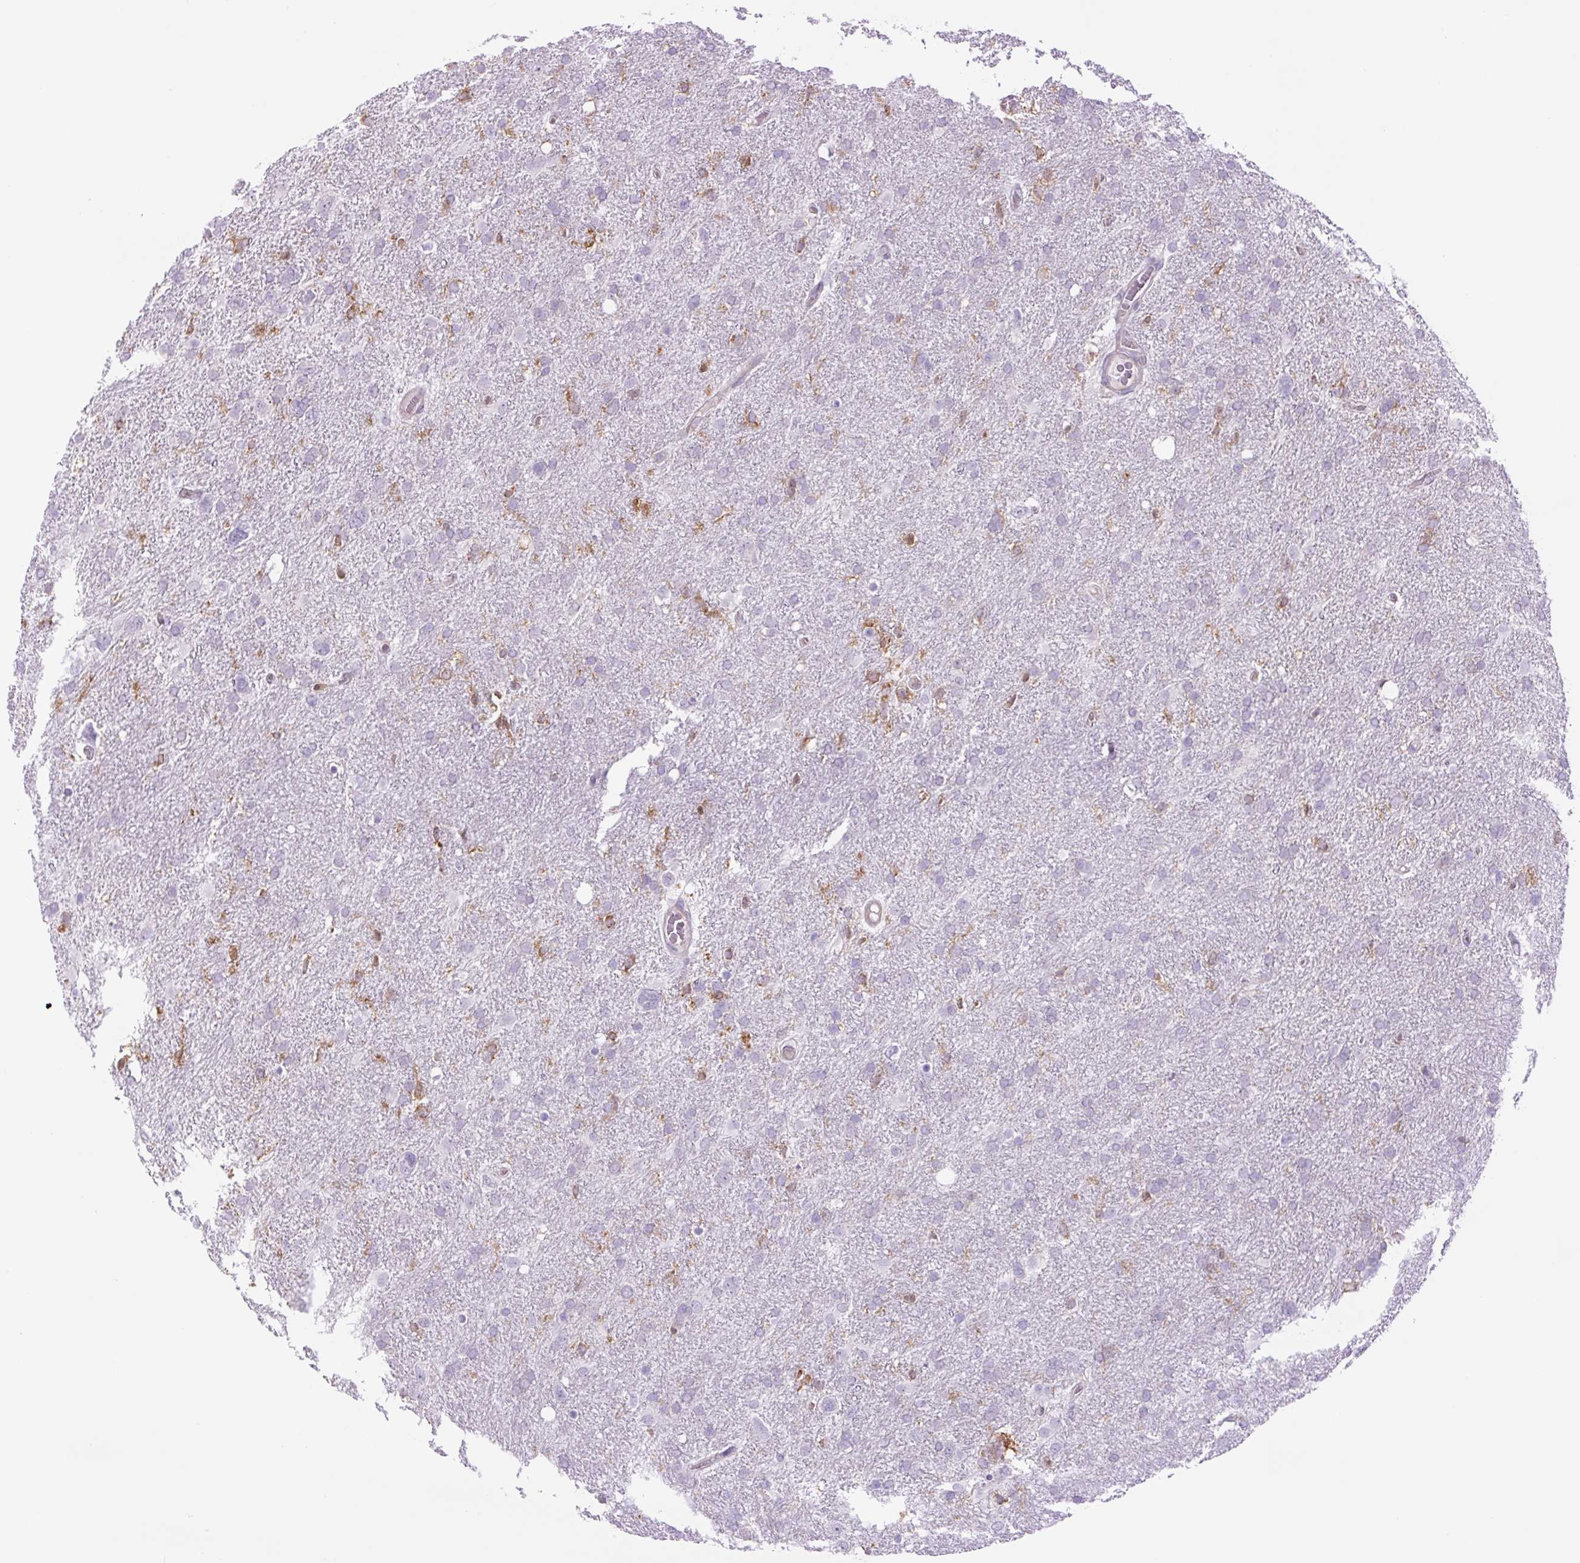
{"staining": {"intensity": "negative", "quantity": "none", "location": "none"}, "tissue": "glioma", "cell_type": "Tumor cells", "image_type": "cancer", "snomed": [{"axis": "morphology", "description": "Glioma, malignant, High grade"}, {"axis": "topography", "description": "Brain"}], "caption": "High magnification brightfield microscopy of high-grade glioma (malignant) stained with DAB (3,3'-diaminobenzidine) (brown) and counterstained with hematoxylin (blue): tumor cells show no significant staining. The staining is performed using DAB (3,3'-diaminobenzidine) brown chromogen with nuclei counter-stained in using hematoxylin.", "gene": "MINK1", "patient": {"sex": "male", "age": 61}}